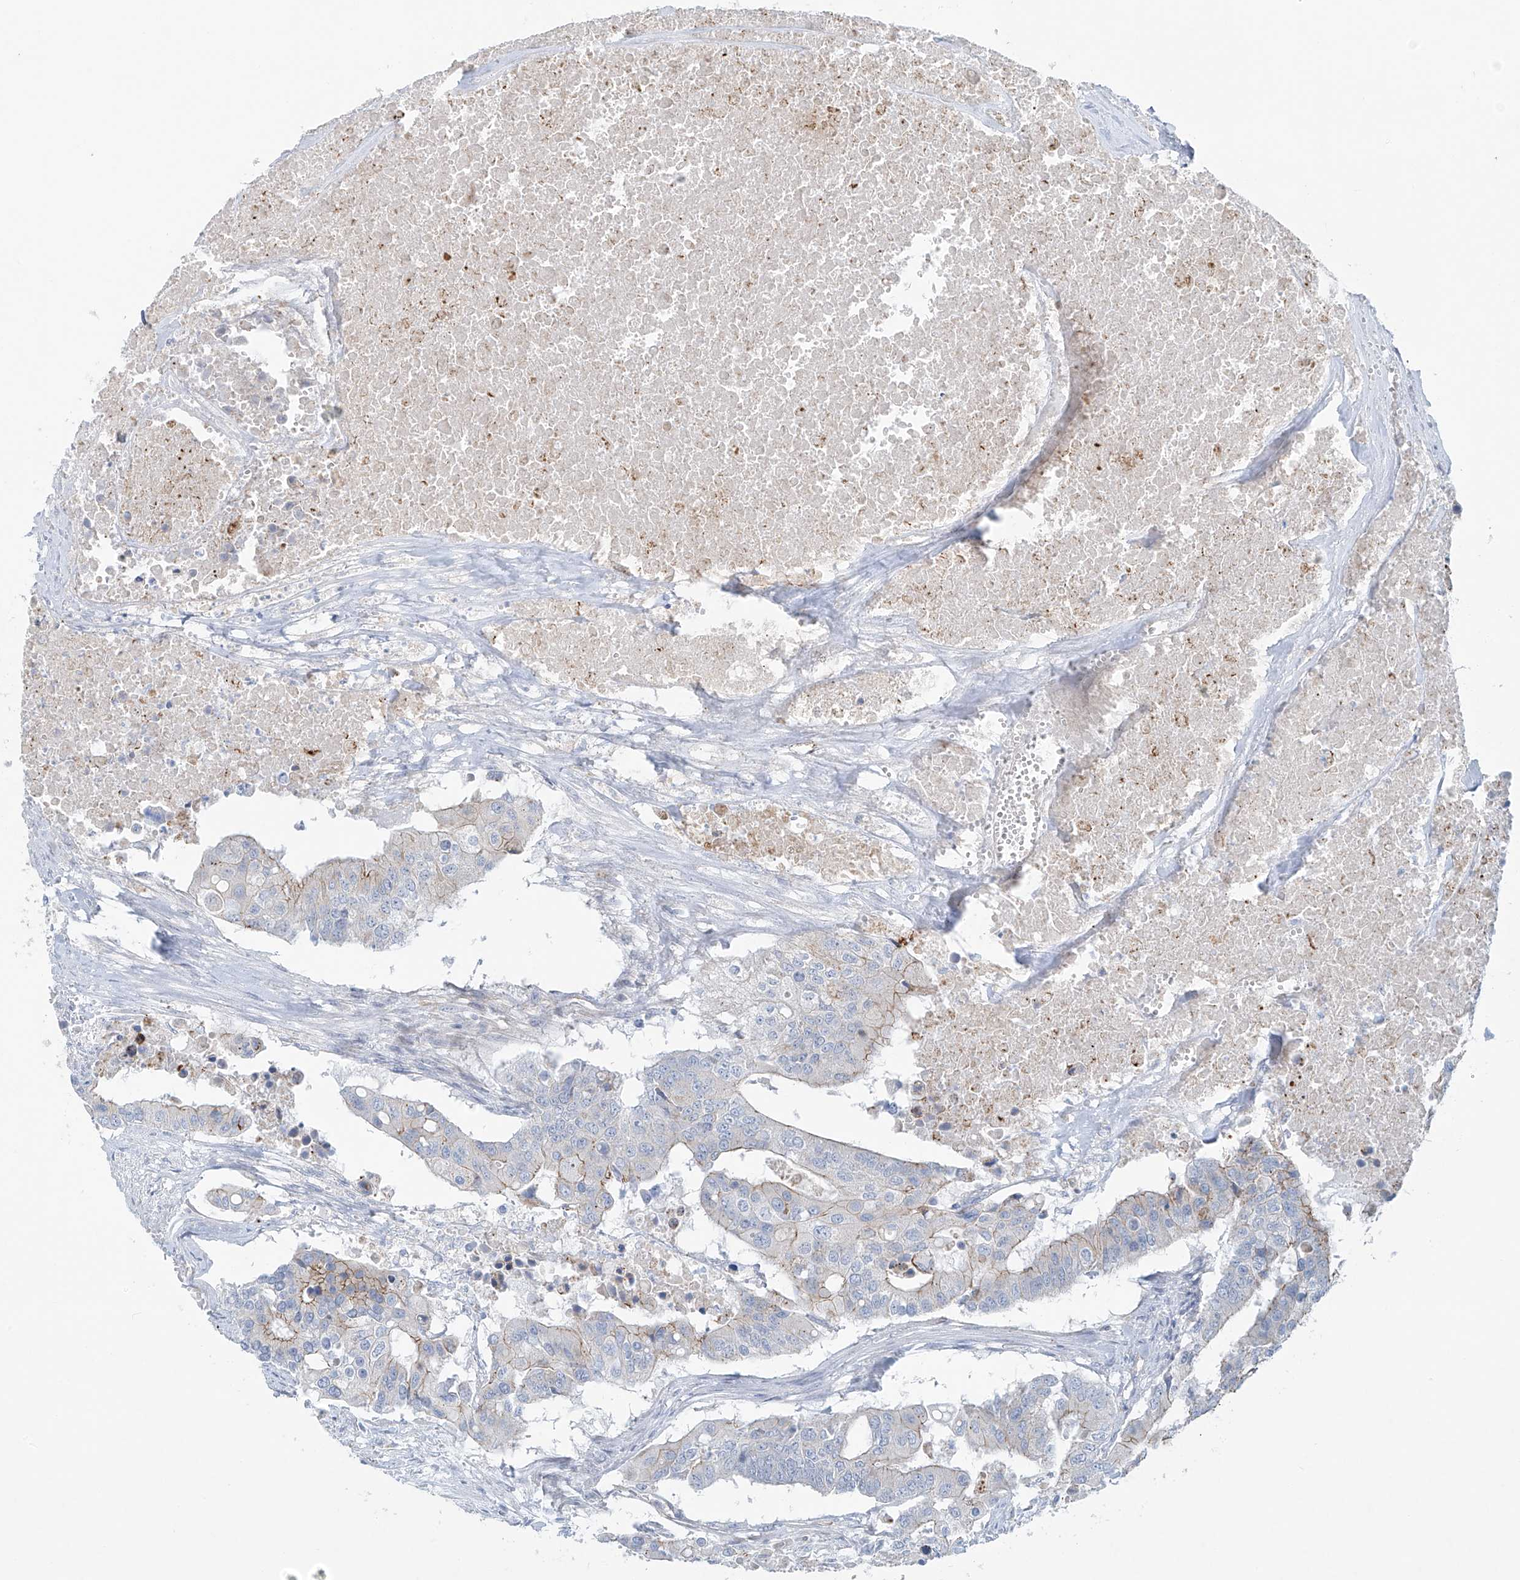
{"staining": {"intensity": "moderate", "quantity": "<25%", "location": "cytoplasmic/membranous"}, "tissue": "colorectal cancer", "cell_type": "Tumor cells", "image_type": "cancer", "snomed": [{"axis": "morphology", "description": "Adenocarcinoma, NOS"}, {"axis": "topography", "description": "Colon"}], "caption": "Tumor cells show low levels of moderate cytoplasmic/membranous expression in about <25% of cells in colorectal adenocarcinoma. The staining was performed using DAB (3,3'-diaminobenzidine) to visualize the protein expression in brown, while the nuclei were stained in blue with hematoxylin (Magnification: 20x).", "gene": "VAMP5", "patient": {"sex": "male", "age": 77}}